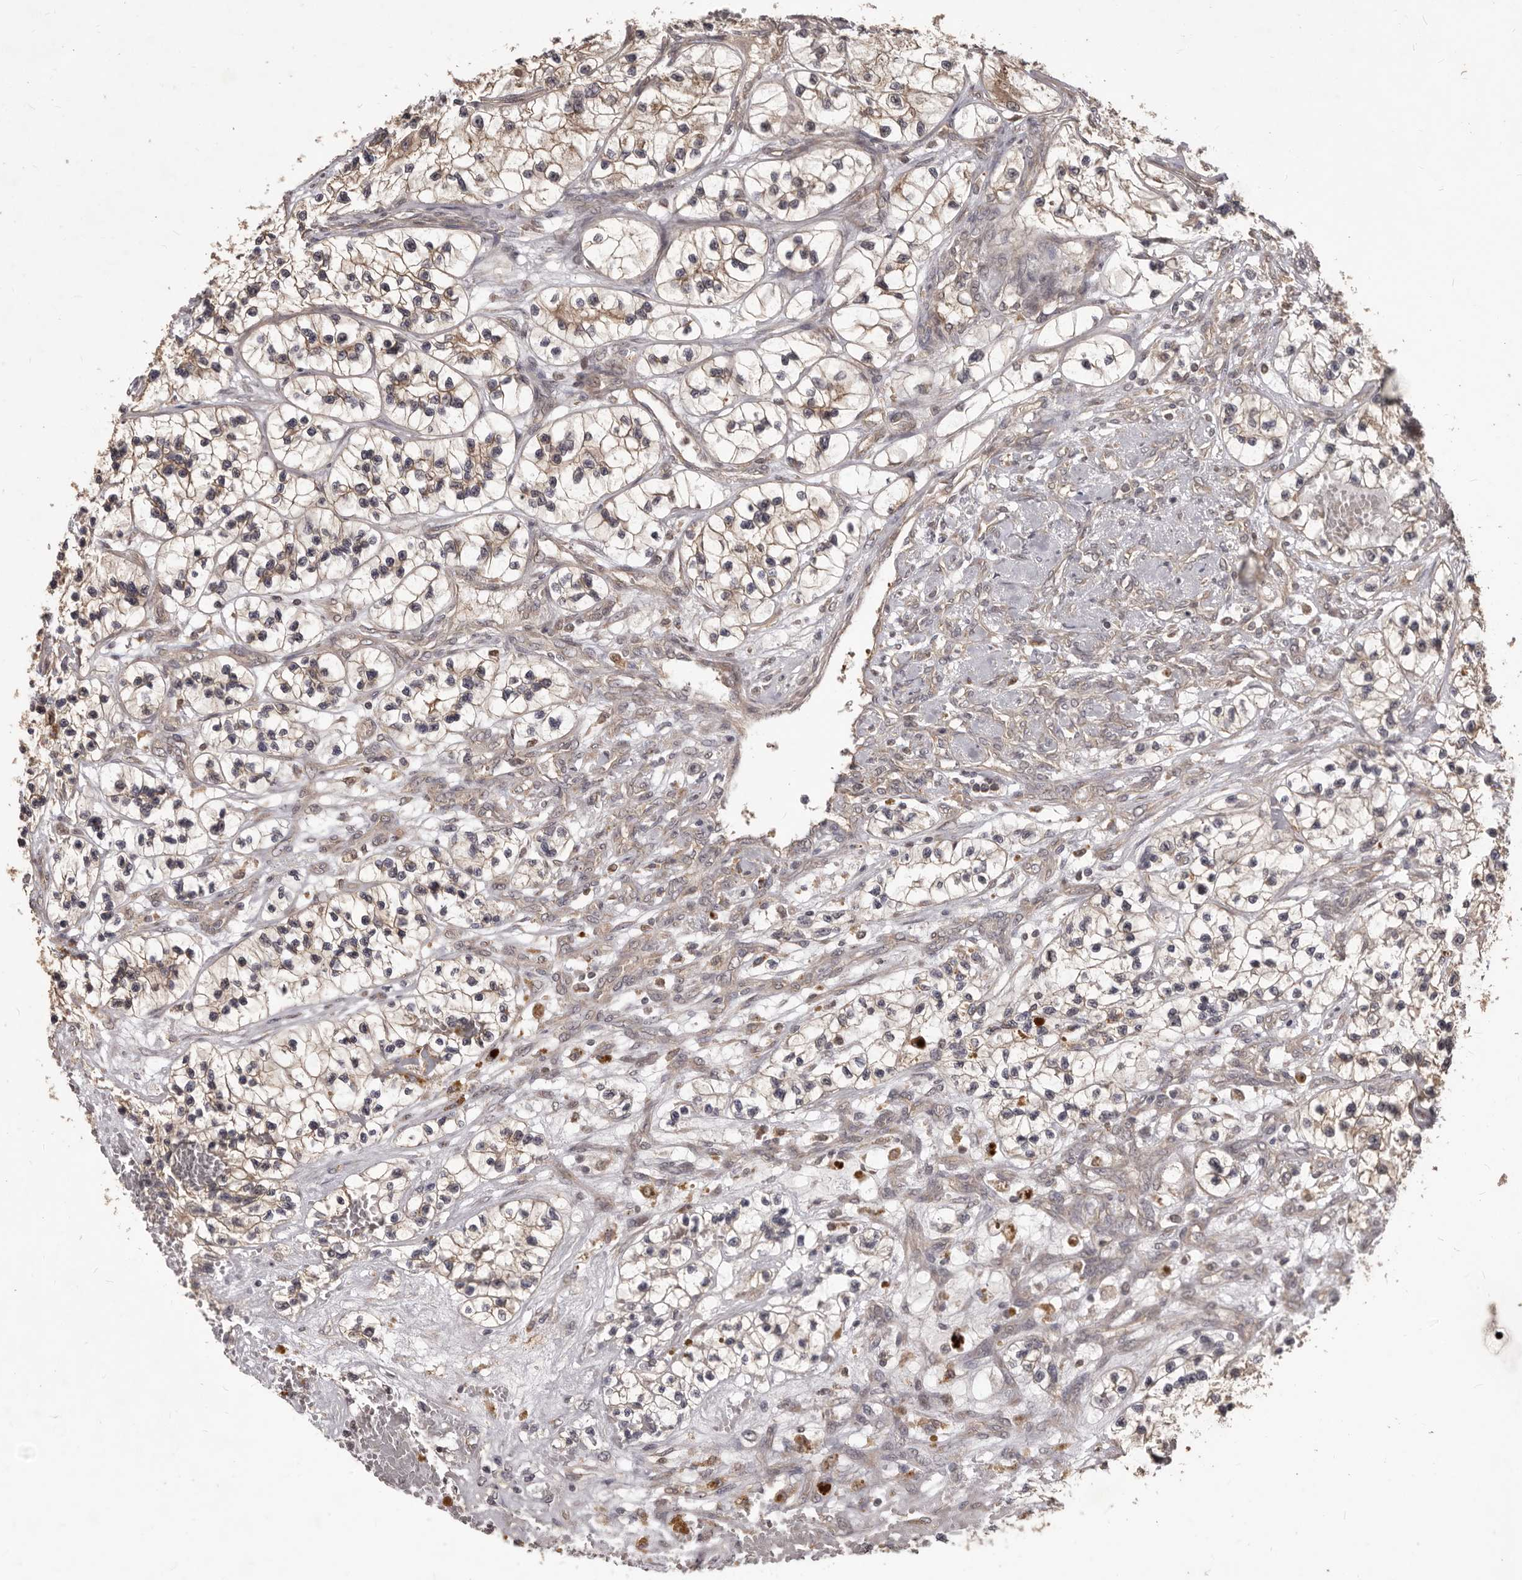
{"staining": {"intensity": "moderate", "quantity": ">75%", "location": "cytoplasmic/membranous"}, "tissue": "renal cancer", "cell_type": "Tumor cells", "image_type": "cancer", "snomed": [{"axis": "morphology", "description": "Adenocarcinoma, NOS"}, {"axis": "topography", "description": "Kidney"}], "caption": "Tumor cells reveal medium levels of moderate cytoplasmic/membranous positivity in approximately >75% of cells in human renal cancer.", "gene": "MTO1", "patient": {"sex": "female", "age": 57}}